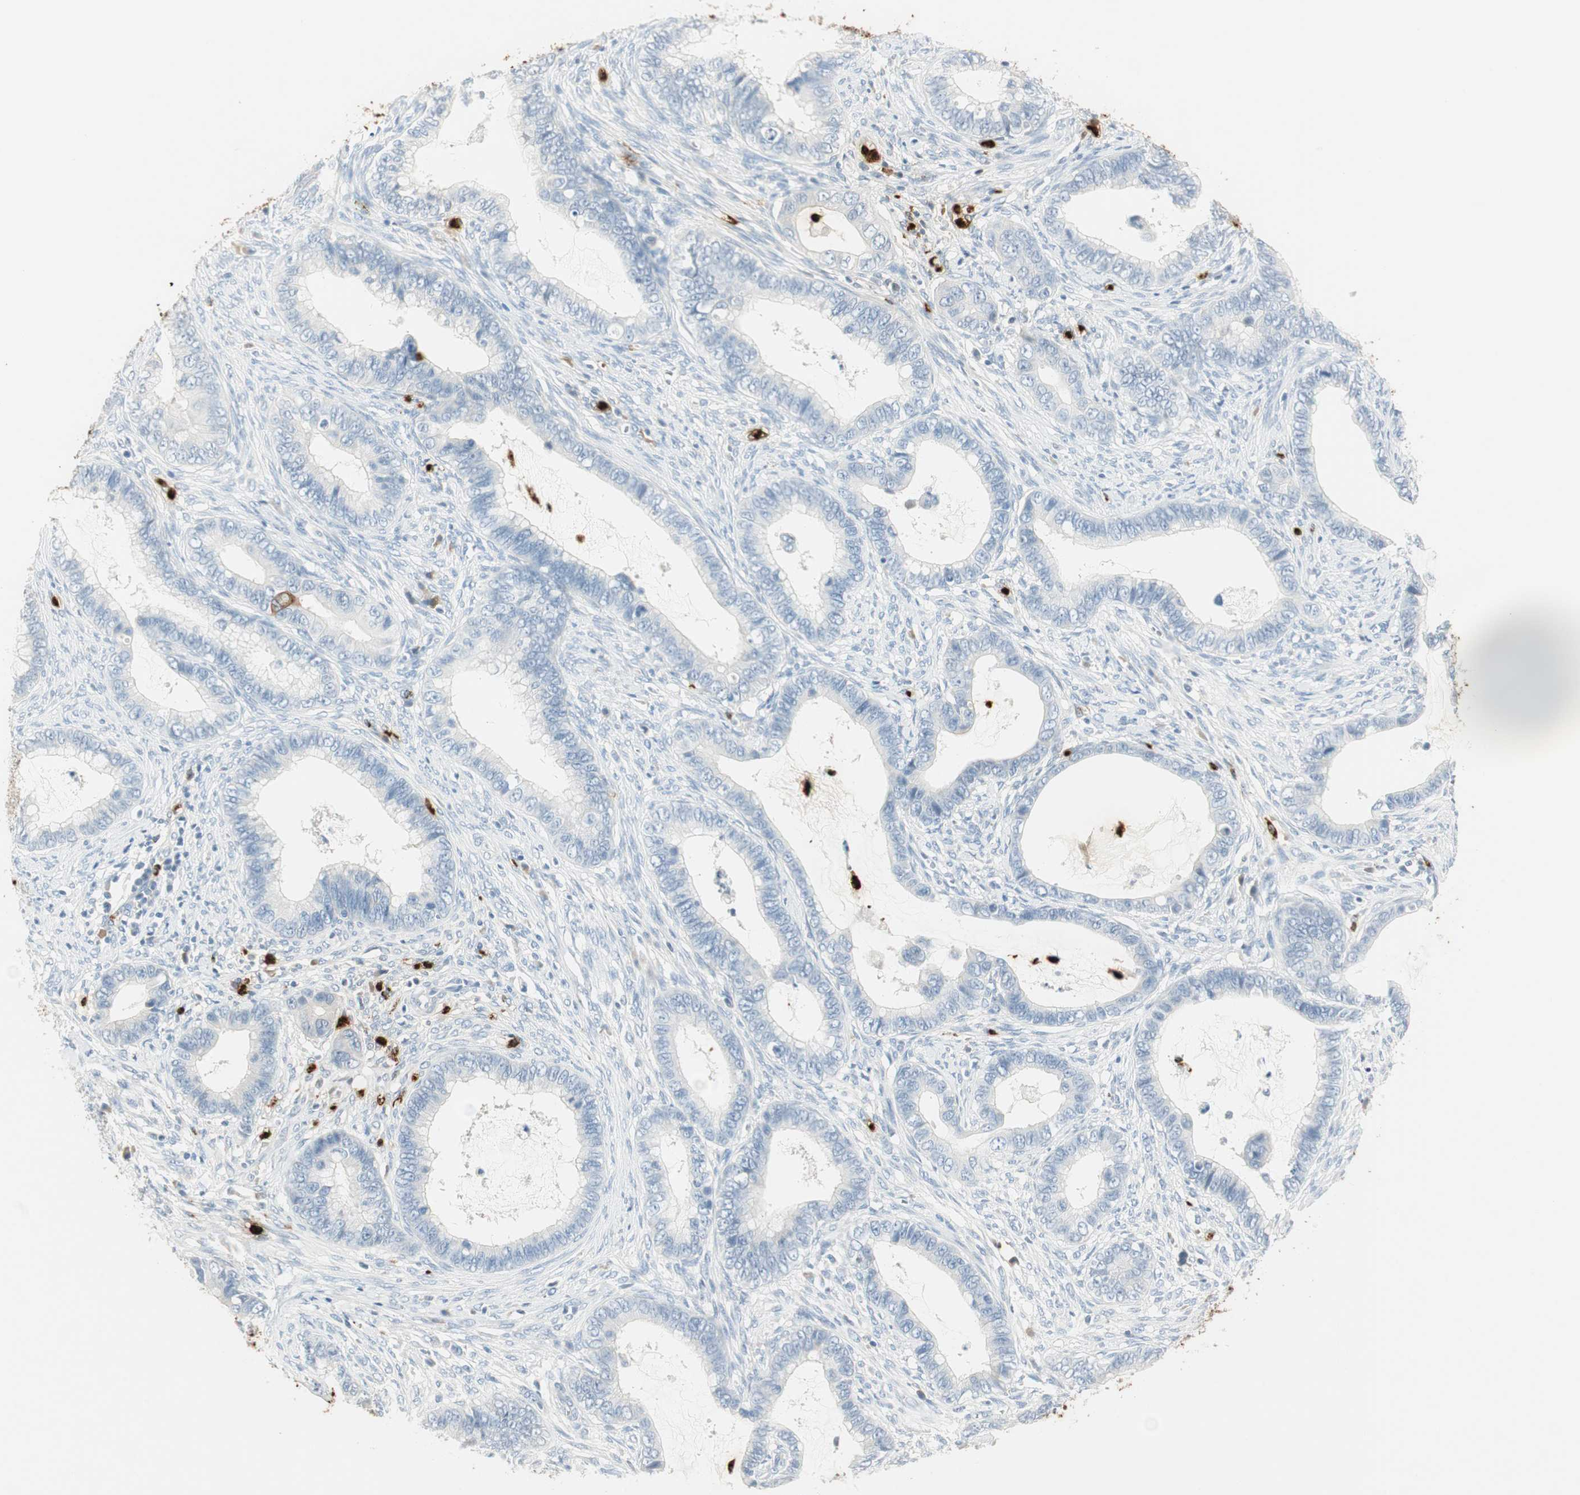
{"staining": {"intensity": "negative", "quantity": "none", "location": "none"}, "tissue": "cervical cancer", "cell_type": "Tumor cells", "image_type": "cancer", "snomed": [{"axis": "morphology", "description": "Adenocarcinoma, NOS"}, {"axis": "topography", "description": "Cervix"}], "caption": "The immunohistochemistry (IHC) image has no significant expression in tumor cells of cervical cancer tissue. (Brightfield microscopy of DAB IHC at high magnification).", "gene": "PRTN3", "patient": {"sex": "female", "age": 44}}